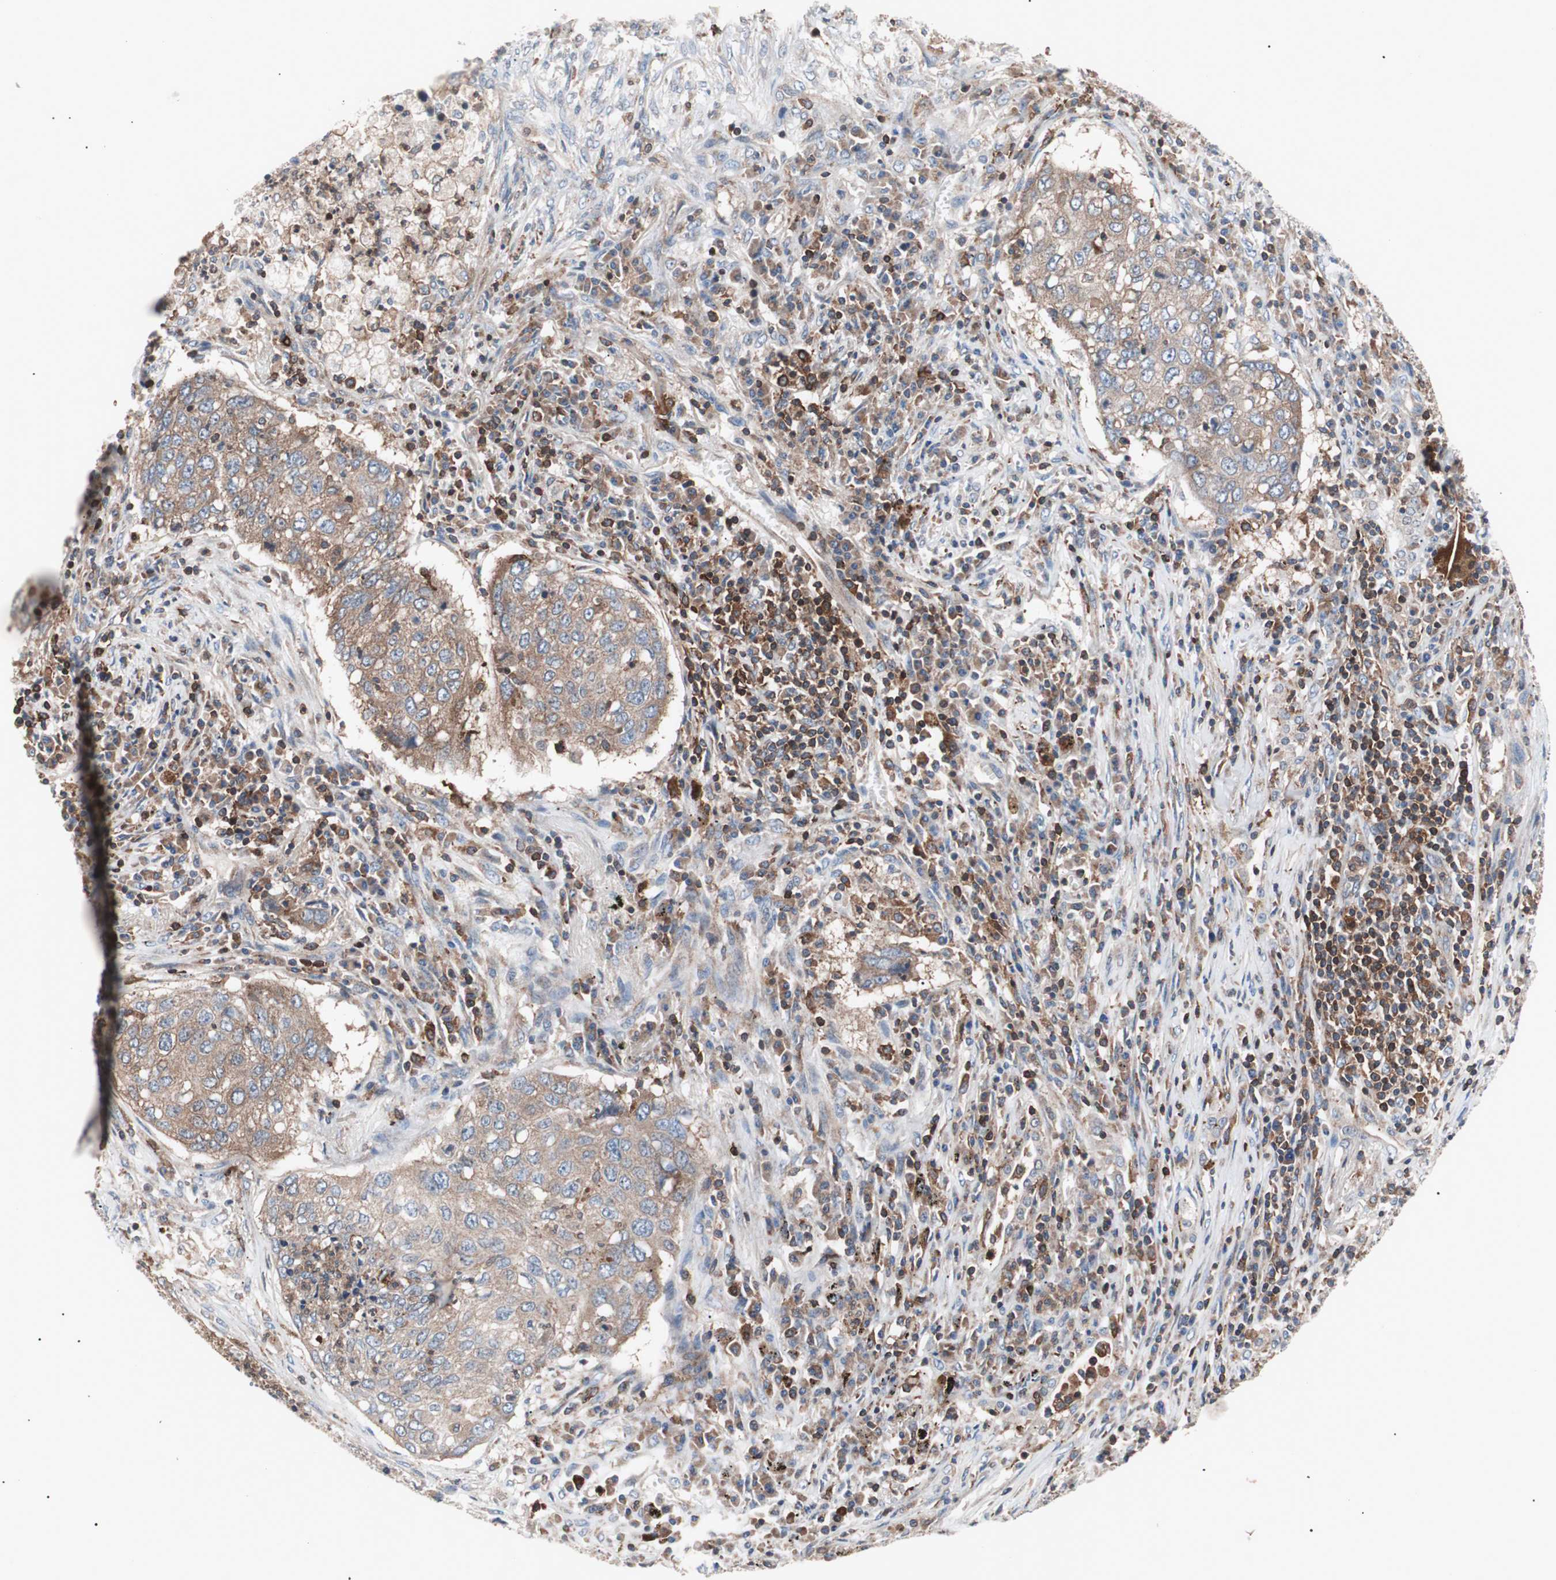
{"staining": {"intensity": "moderate", "quantity": ">75%", "location": "cytoplasmic/membranous"}, "tissue": "lung cancer", "cell_type": "Tumor cells", "image_type": "cancer", "snomed": [{"axis": "morphology", "description": "Squamous cell carcinoma, NOS"}, {"axis": "topography", "description": "Lung"}], "caption": "Immunohistochemistry (IHC) (DAB) staining of lung cancer exhibits moderate cytoplasmic/membranous protein expression in approximately >75% of tumor cells.", "gene": "PIK3R1", "patient": {"sex": "female", "age": 63}}